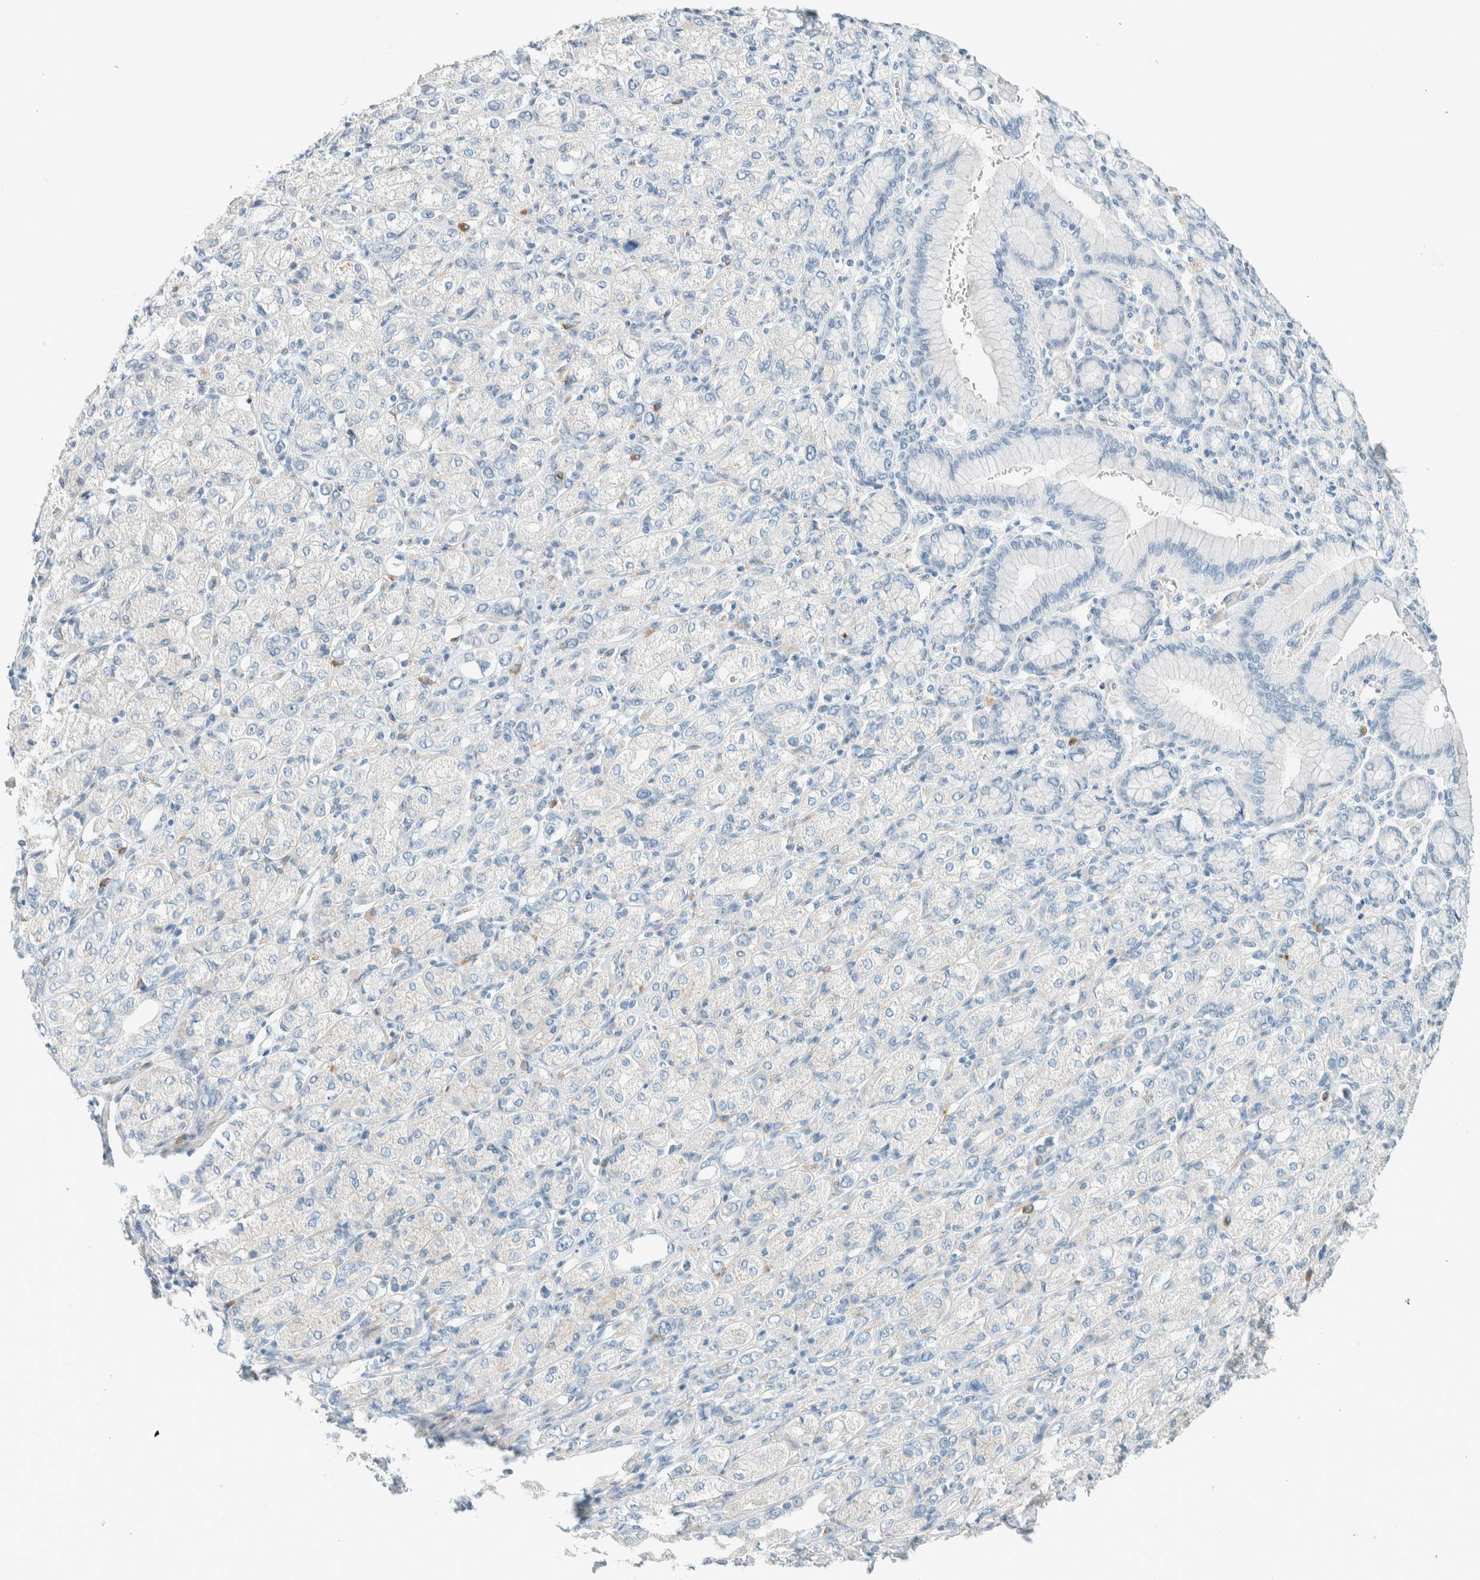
{"staining": {"intensity": "negative", "quantity": "none", "location": "none"}, "tissue": "stomach cancer", "cell_type": "Tumor cells", "image_type": "cancer", "snomed": [{"axis": "morphology", "description": "Adenocarcinoma, NOS"}, {"axis": "topography", "description": "Stomach"}], "caption": "Tumor cells show no significant positivity in adenocarcinoma (stomach). Nuclei are stained in blue.", "gene": "SLFN12", "patient": {"sex": "female", "age": 65}}